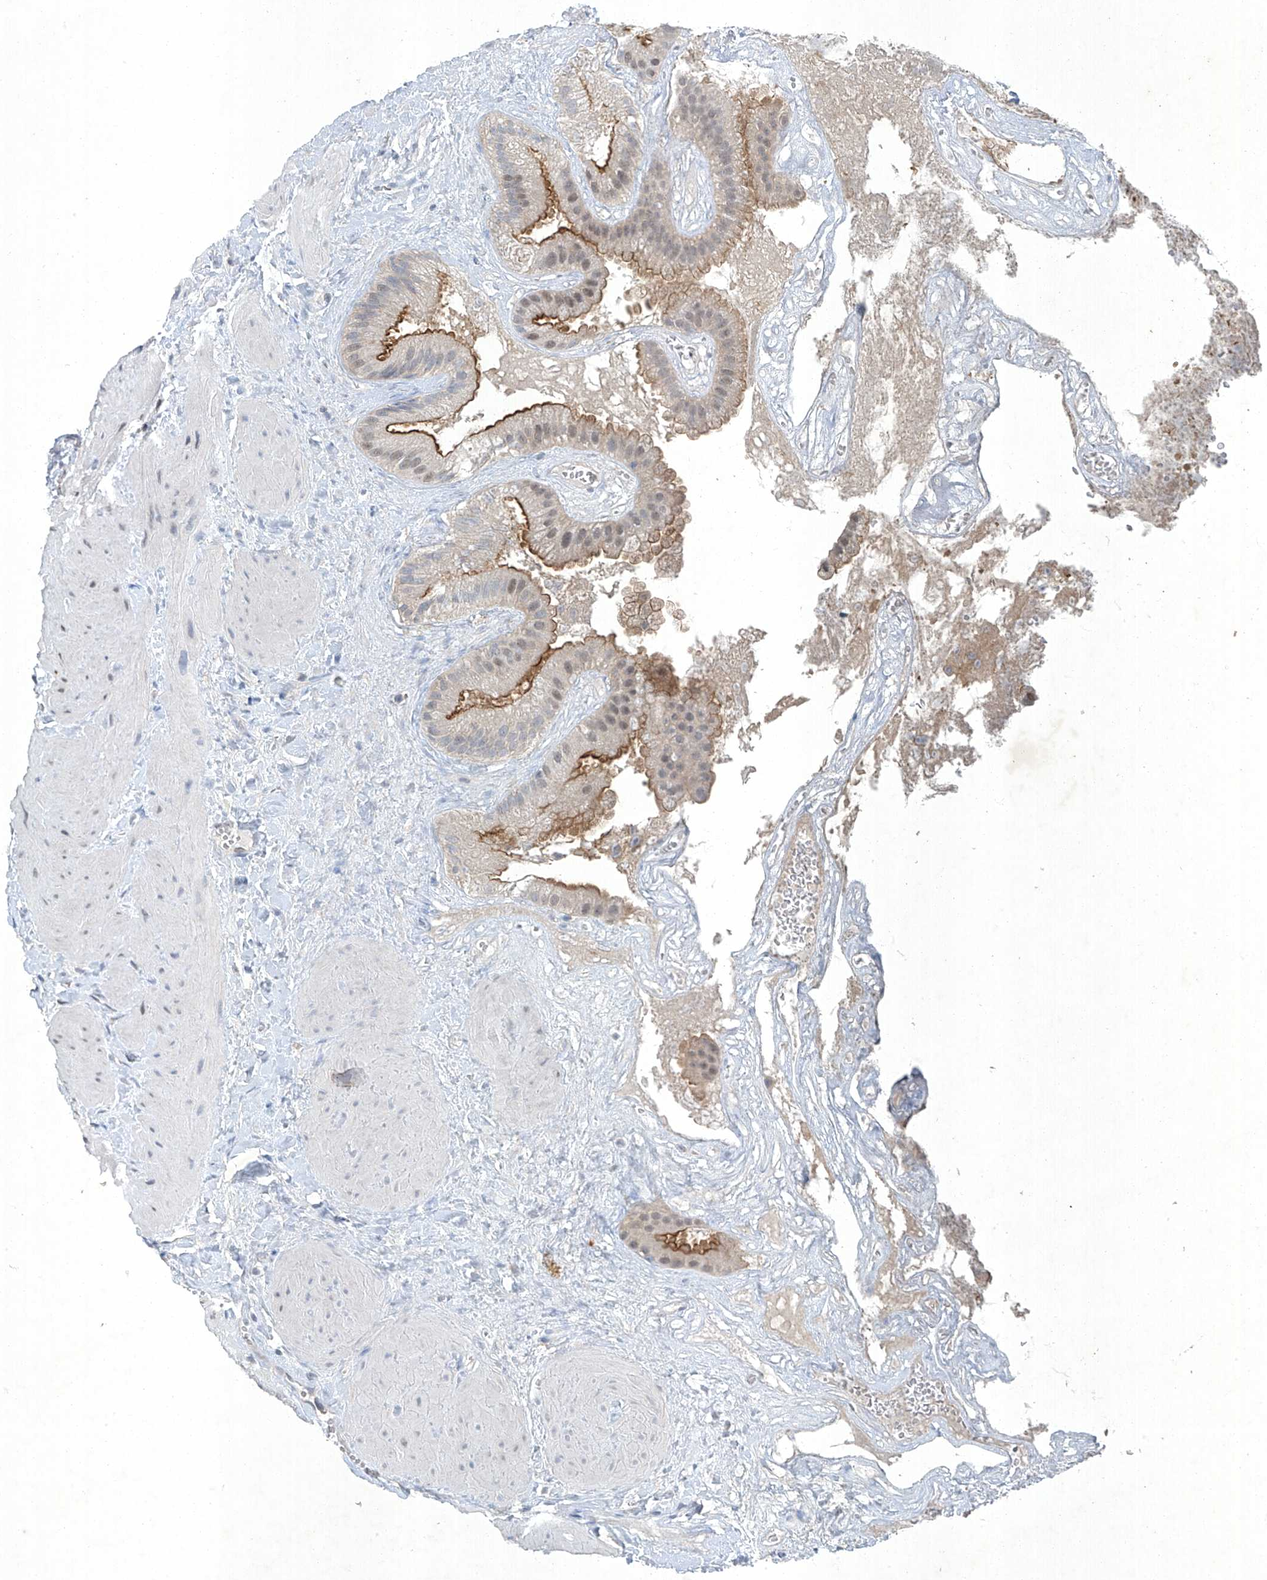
{"staining": {"intensity": "moderate", "quantity": "25%-75%", "location": "cytoplasmic/membranous"}, "tissue": "gallbladder", "cell_type": "Glandular cells", "image_type": "normal", "snomed": [{"axis": "morphology", "description": "Normal tissue, NOS"}, {"axis": "topography", "description": "Gallbladder"}], "caption": "Immunohistochemistry (IHC) of unremarkable human gallbladder demonstrates medium levels of moderate cytoplasmic/membranous positivity in approximately 25%-75% of glandular cells. Using DAB (3,3'-diaminobenzidine) (brown) and hematoxylin (blue) stains, captured at high magnification using brightfield microscopy.", "gene": "TAF8", "patient": {"sex": "male", "age": 55}}